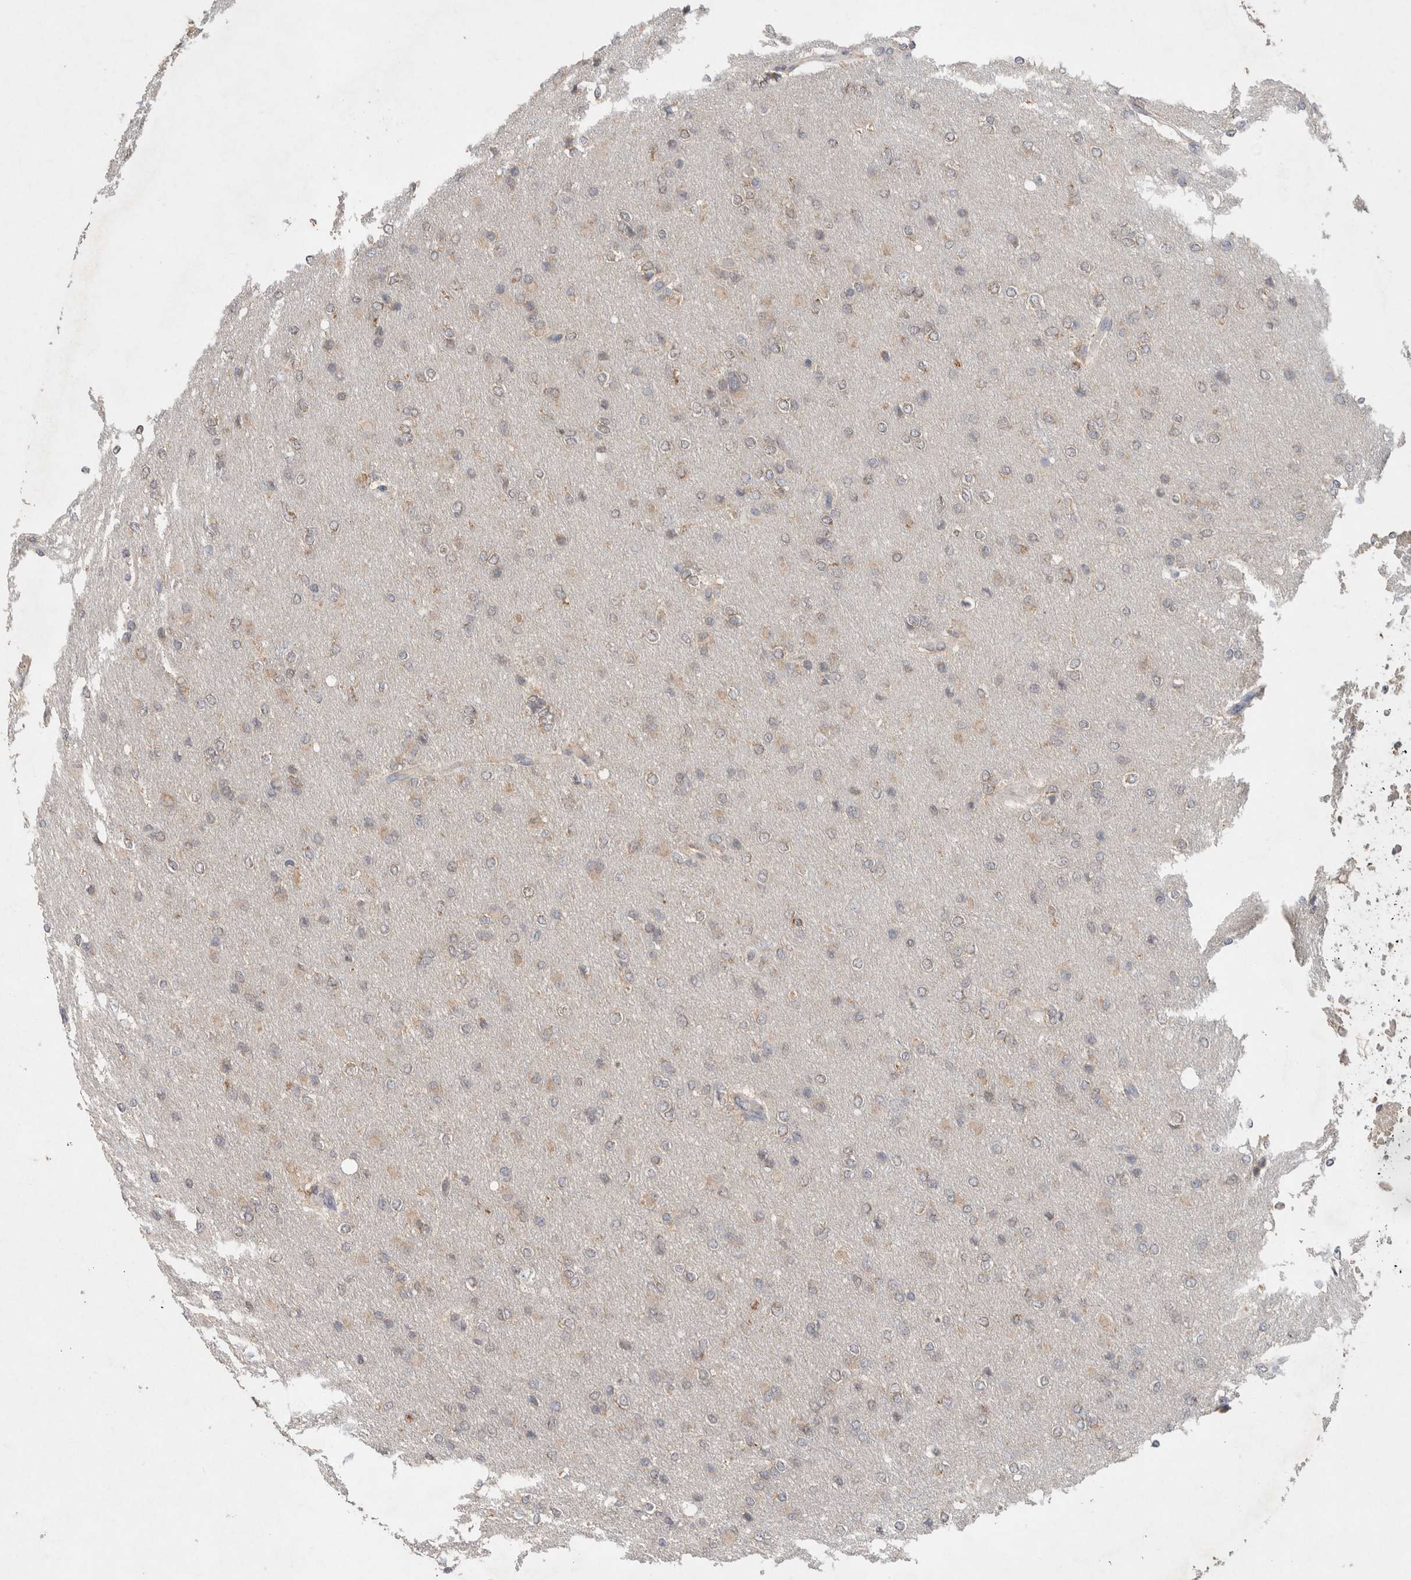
{"staining": {"intensity": "weak", "quantity": "25%-75%", "location": "cytoplasmic/membranous"}, "tissue": "glioma", "cell_type": "Tumor cells", "image_type": "cancer", "snomed": [{"axis": "morphology", "description": "Glioma, malignant, High grade"}, {"axis": "topography", "description": "Cerebral cortex"}], "caption": "The immunohistochemical stain labels weak cytoplasmic/membranous staining in tumor cells of malignant high-grade glioma tissue.", "gene": "RAB14", "patient": {"sex": "female", "age": 36}}